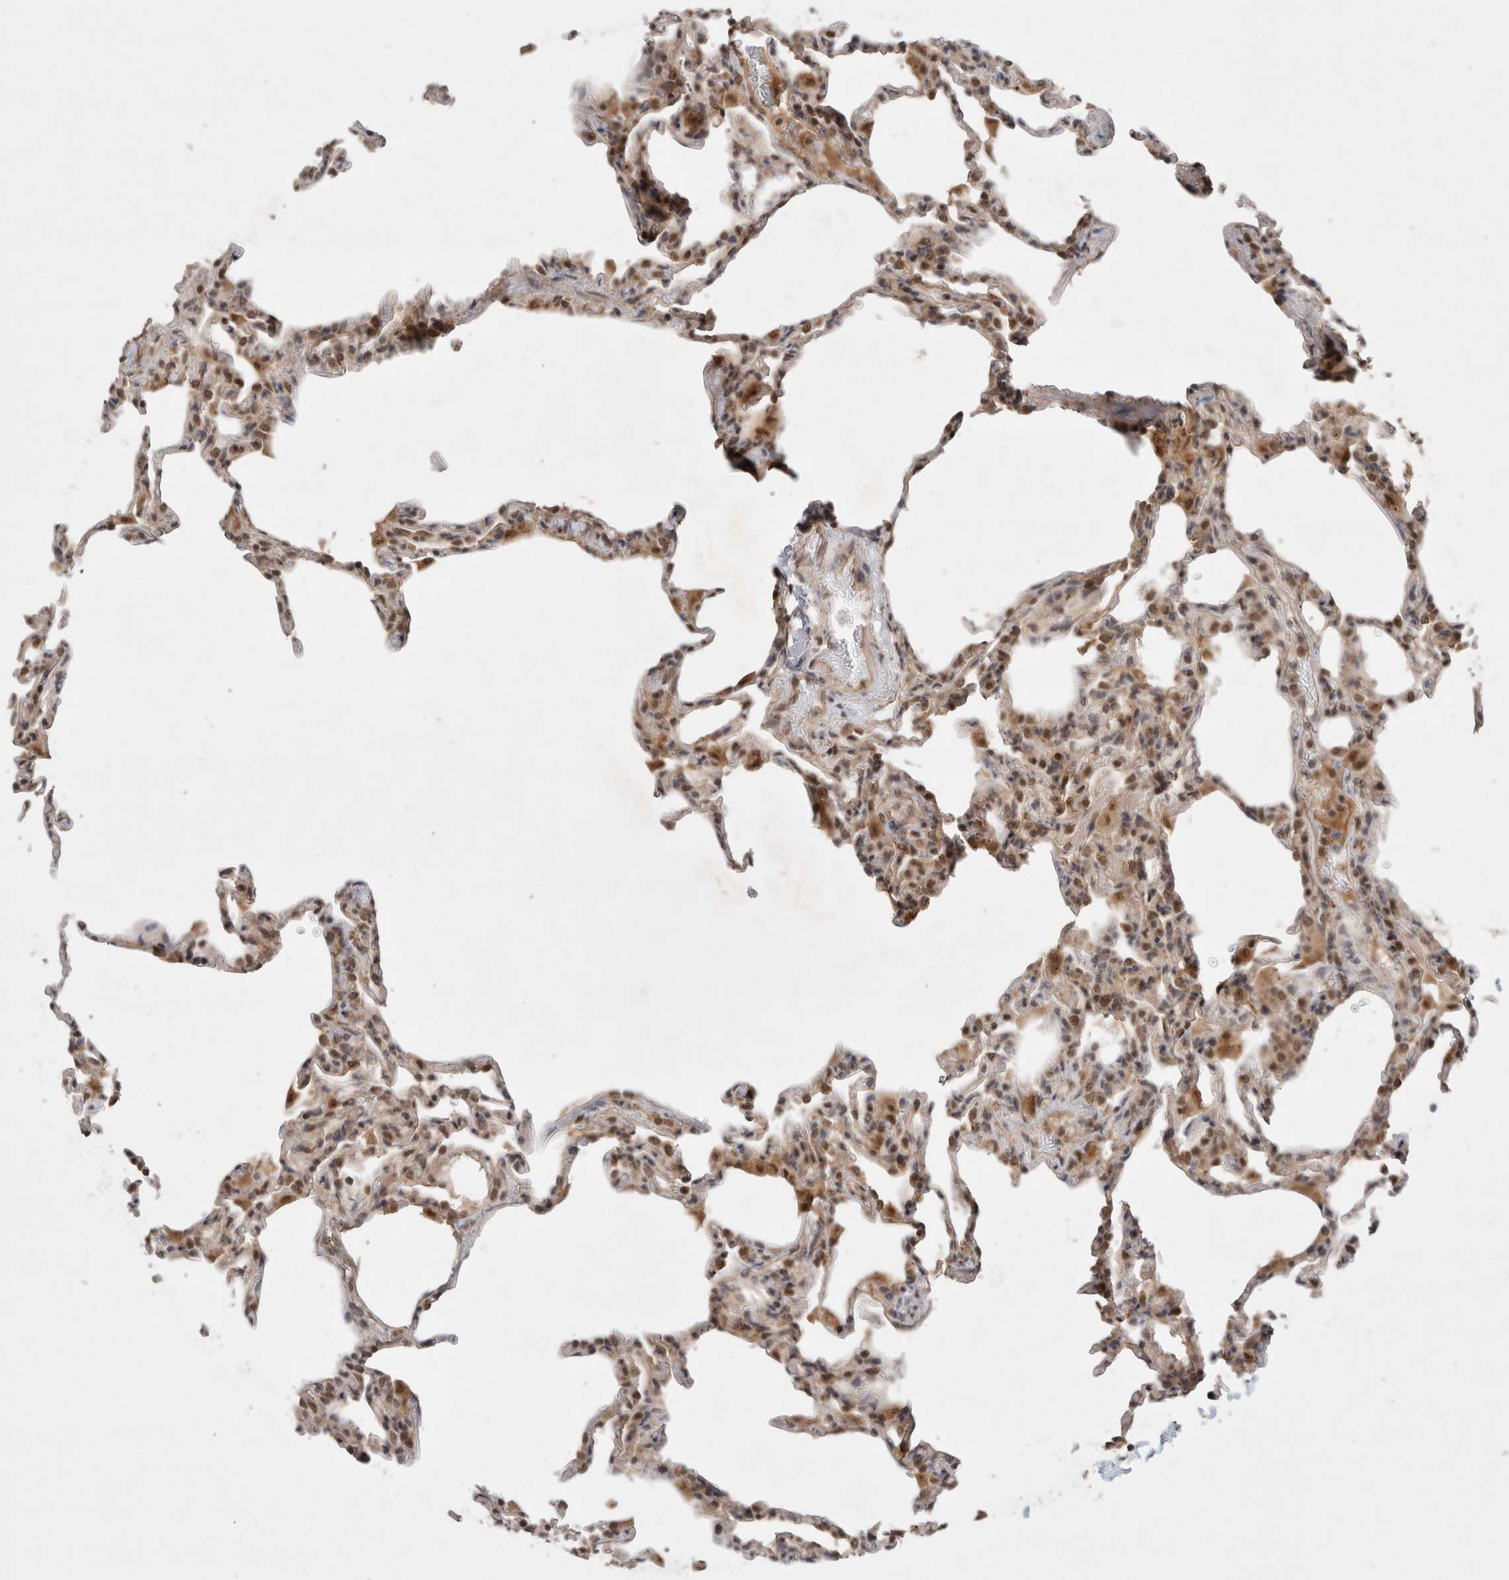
{"staining": {"intensity": "weak", "quantity": "25%-75%", "location": "nuclear"}, "tissue": "lung", "cell_type": "Alveolar cells", "image_type": "normal", "snomed": [{"axis": "morphology", "description": "Normal tissue, NOS"}, {"axis": "topography", "description": "Lung"}], "caption": "Human lung stained for a protein (brown) demonstrates weak nuclear positive expression in about 25%-75% of alveolar cells.", "gene": "MPHOSPH6", "patient": {"sex": "male", "age": 20}}